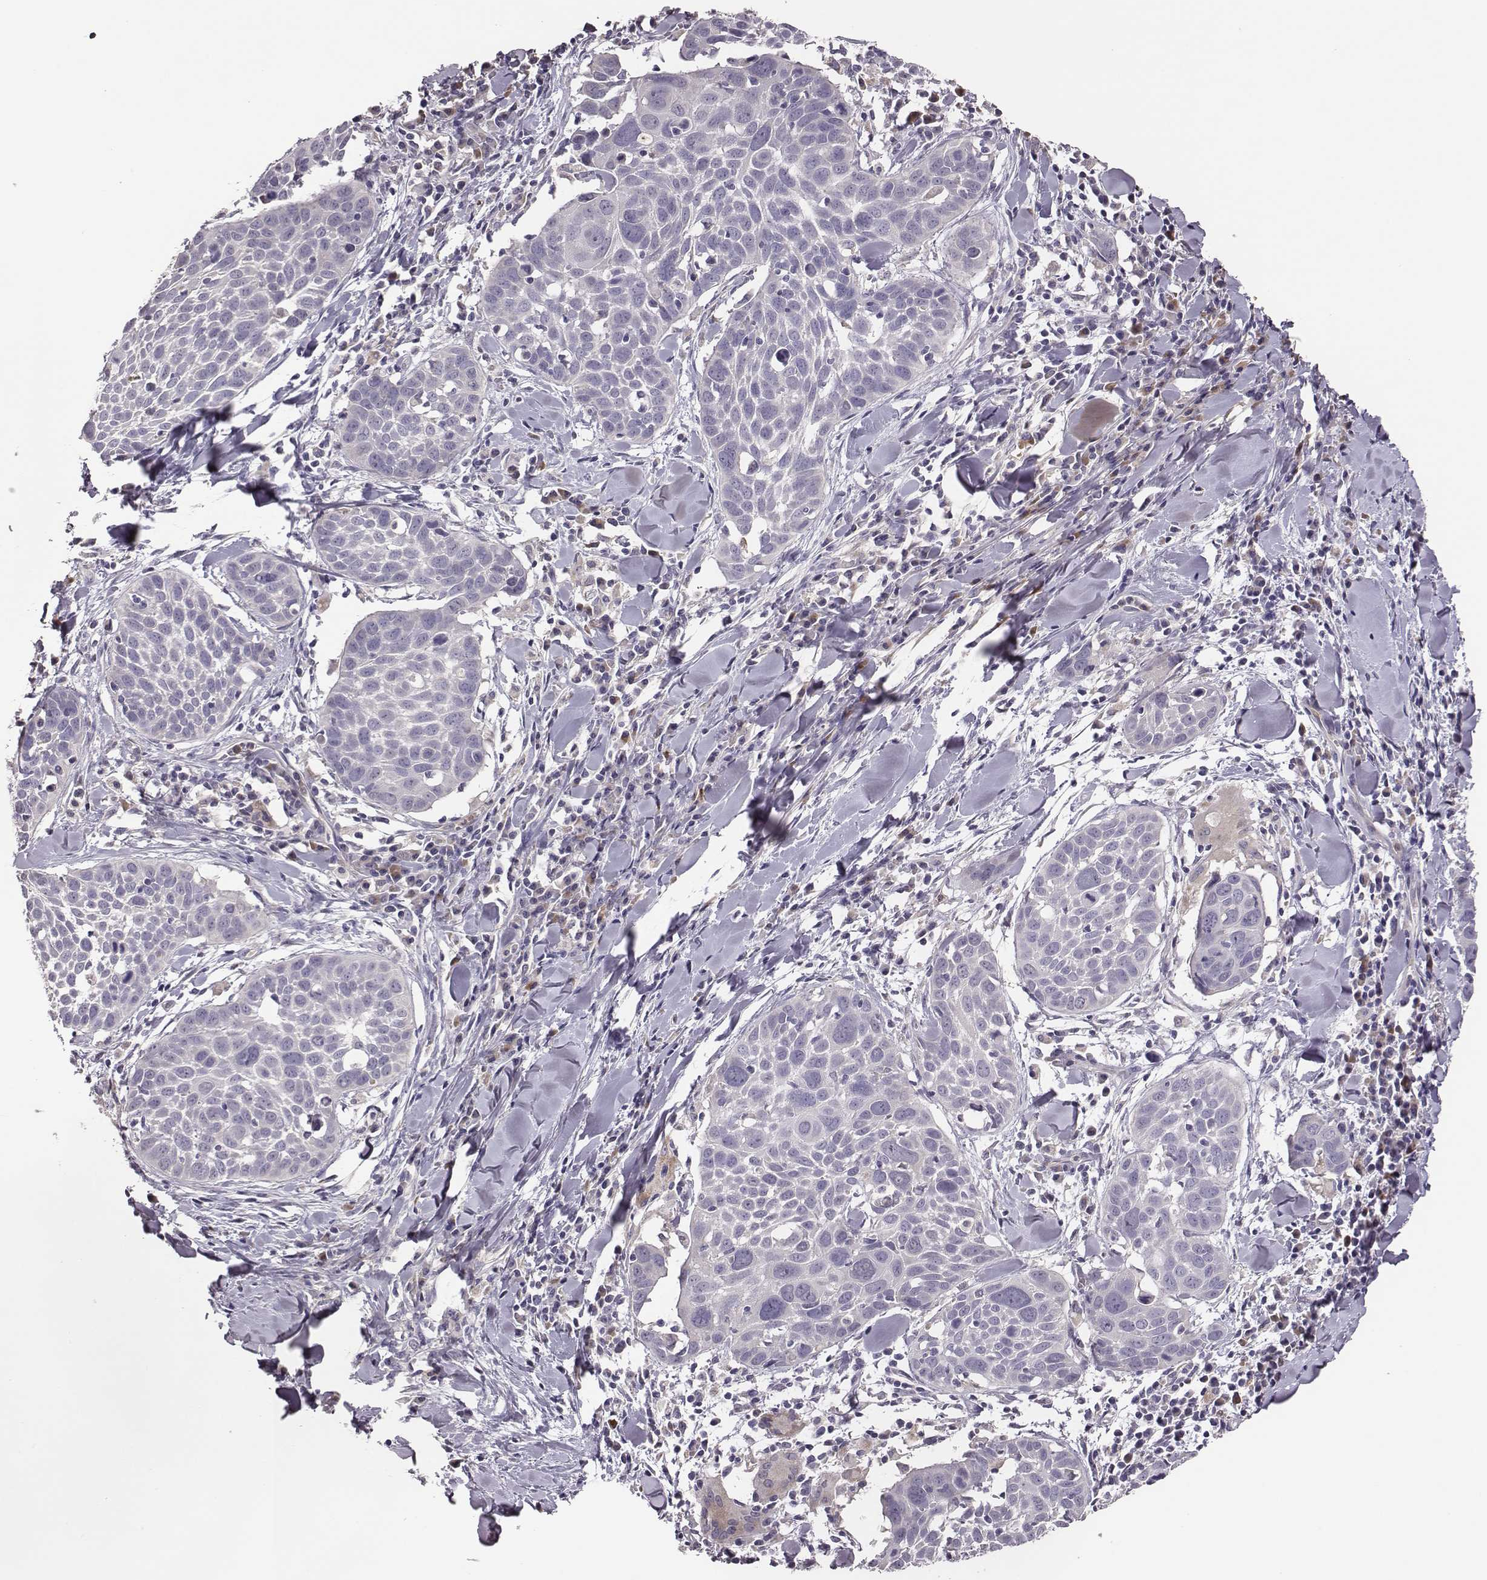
{"staining": {"intensity": "negative", "quantity": "none", "location": "none"}, "tissue": "lung cancer", "cell_type": "Tumor cells", "image_type": "cancer", "snomed": [{"axis": "morphology", "description": "Squamous cell carcinoma, NOS"}, {"axis": "topography", "description": "Lung"}], "caption": "This is an IHC micrograph of human lung squamous cell carcinoma. There is no positivity in tumor cells.", "gene": "KMO", "patient": {"sex": "male", "age": 57}}